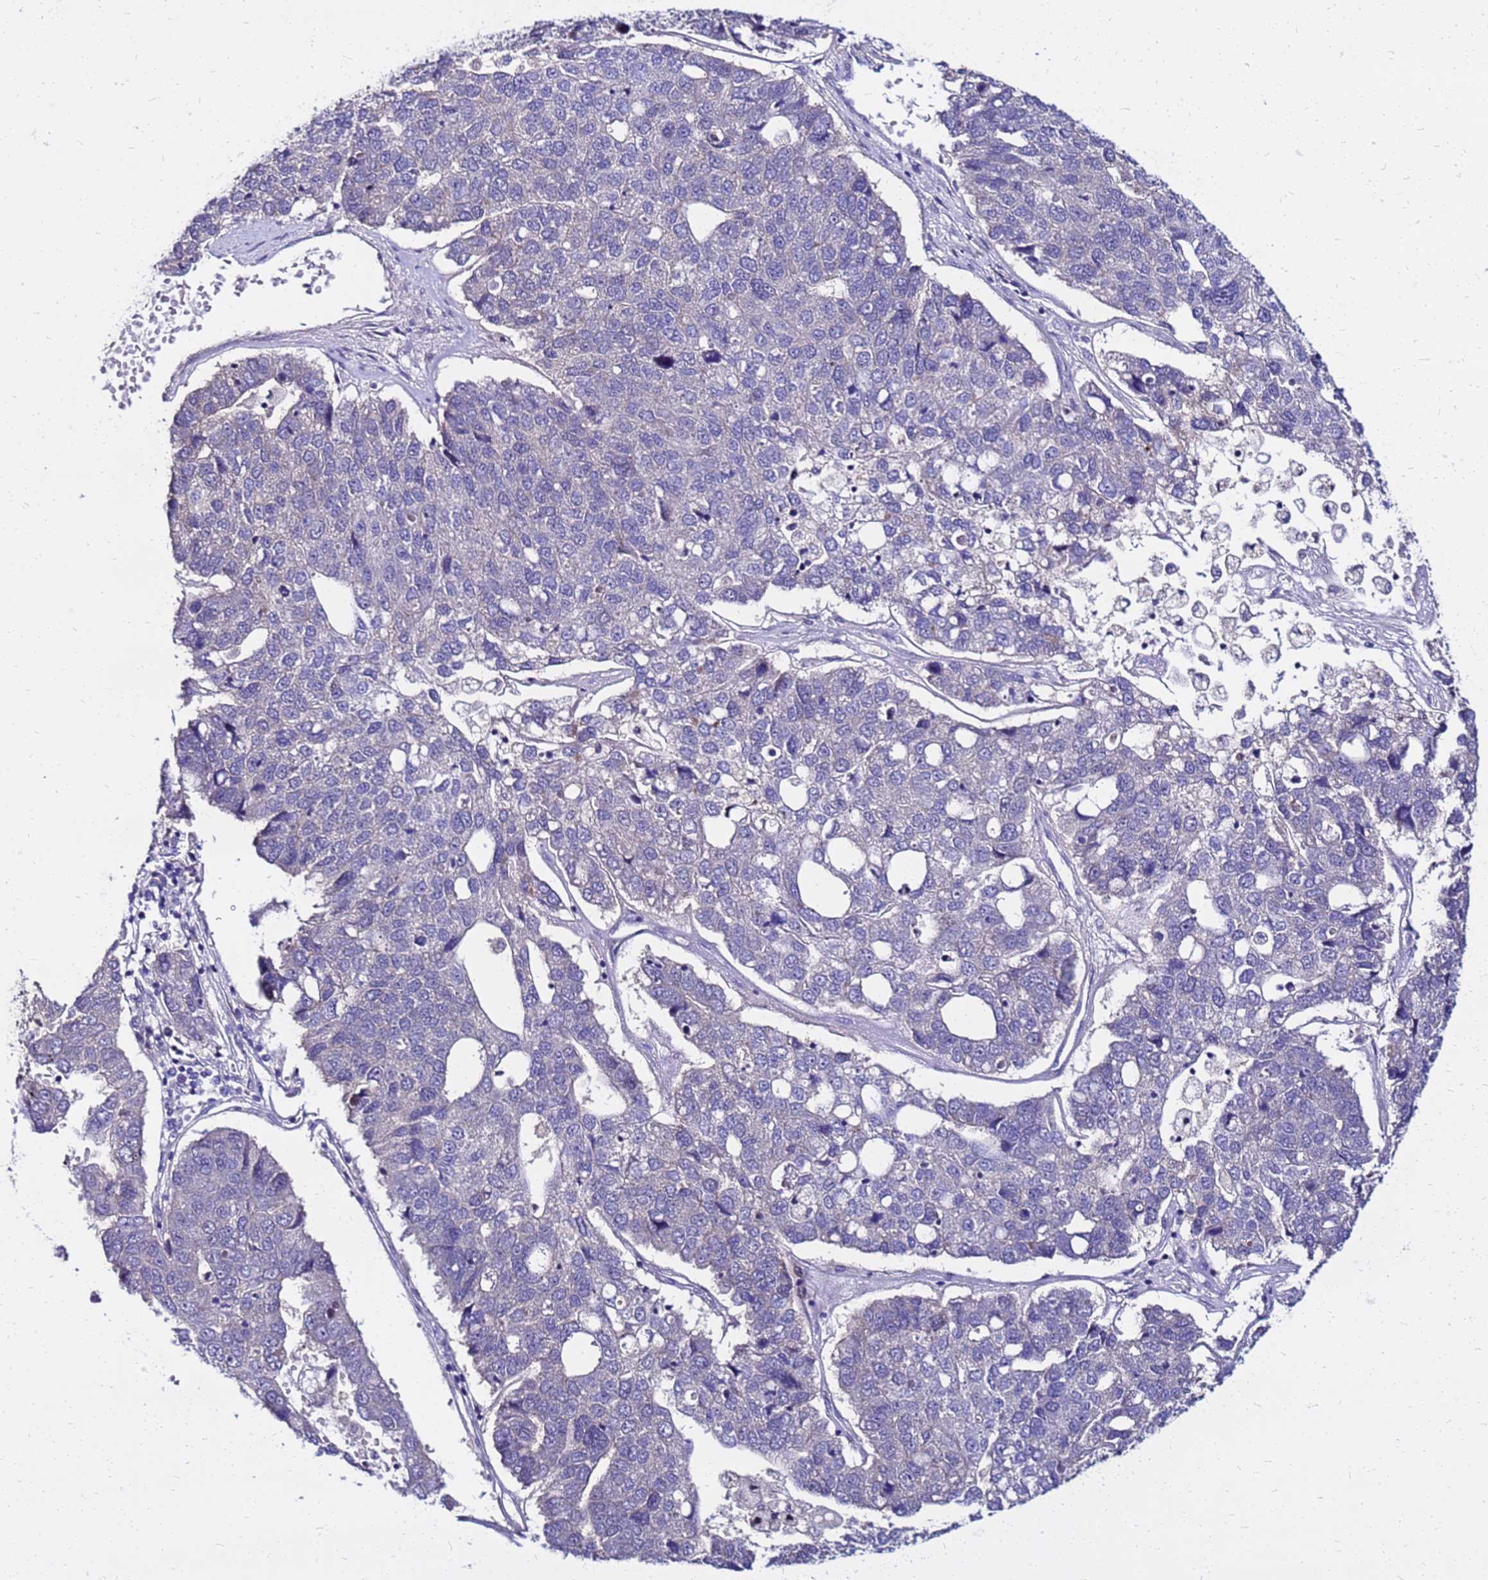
{"staining": {"intensity": "negative", "quantity": "none", "location": "none"}, "tissue": "pancreatic cancer", "cell_type": "Tumor cells", "image_type": "cancer", "snomed": [{"axis": "morphology", "description": "Adenocarcinoma, NOS"}, {"axis": "topography", "description": "Pancreas"}], "caption": "Protein analysis of pancreatic adenocarcinoma demonstrates no significant staining in tumor cells.", "gene": "ARHGEF5", "patient": {"sex": "female", "age": 61}}